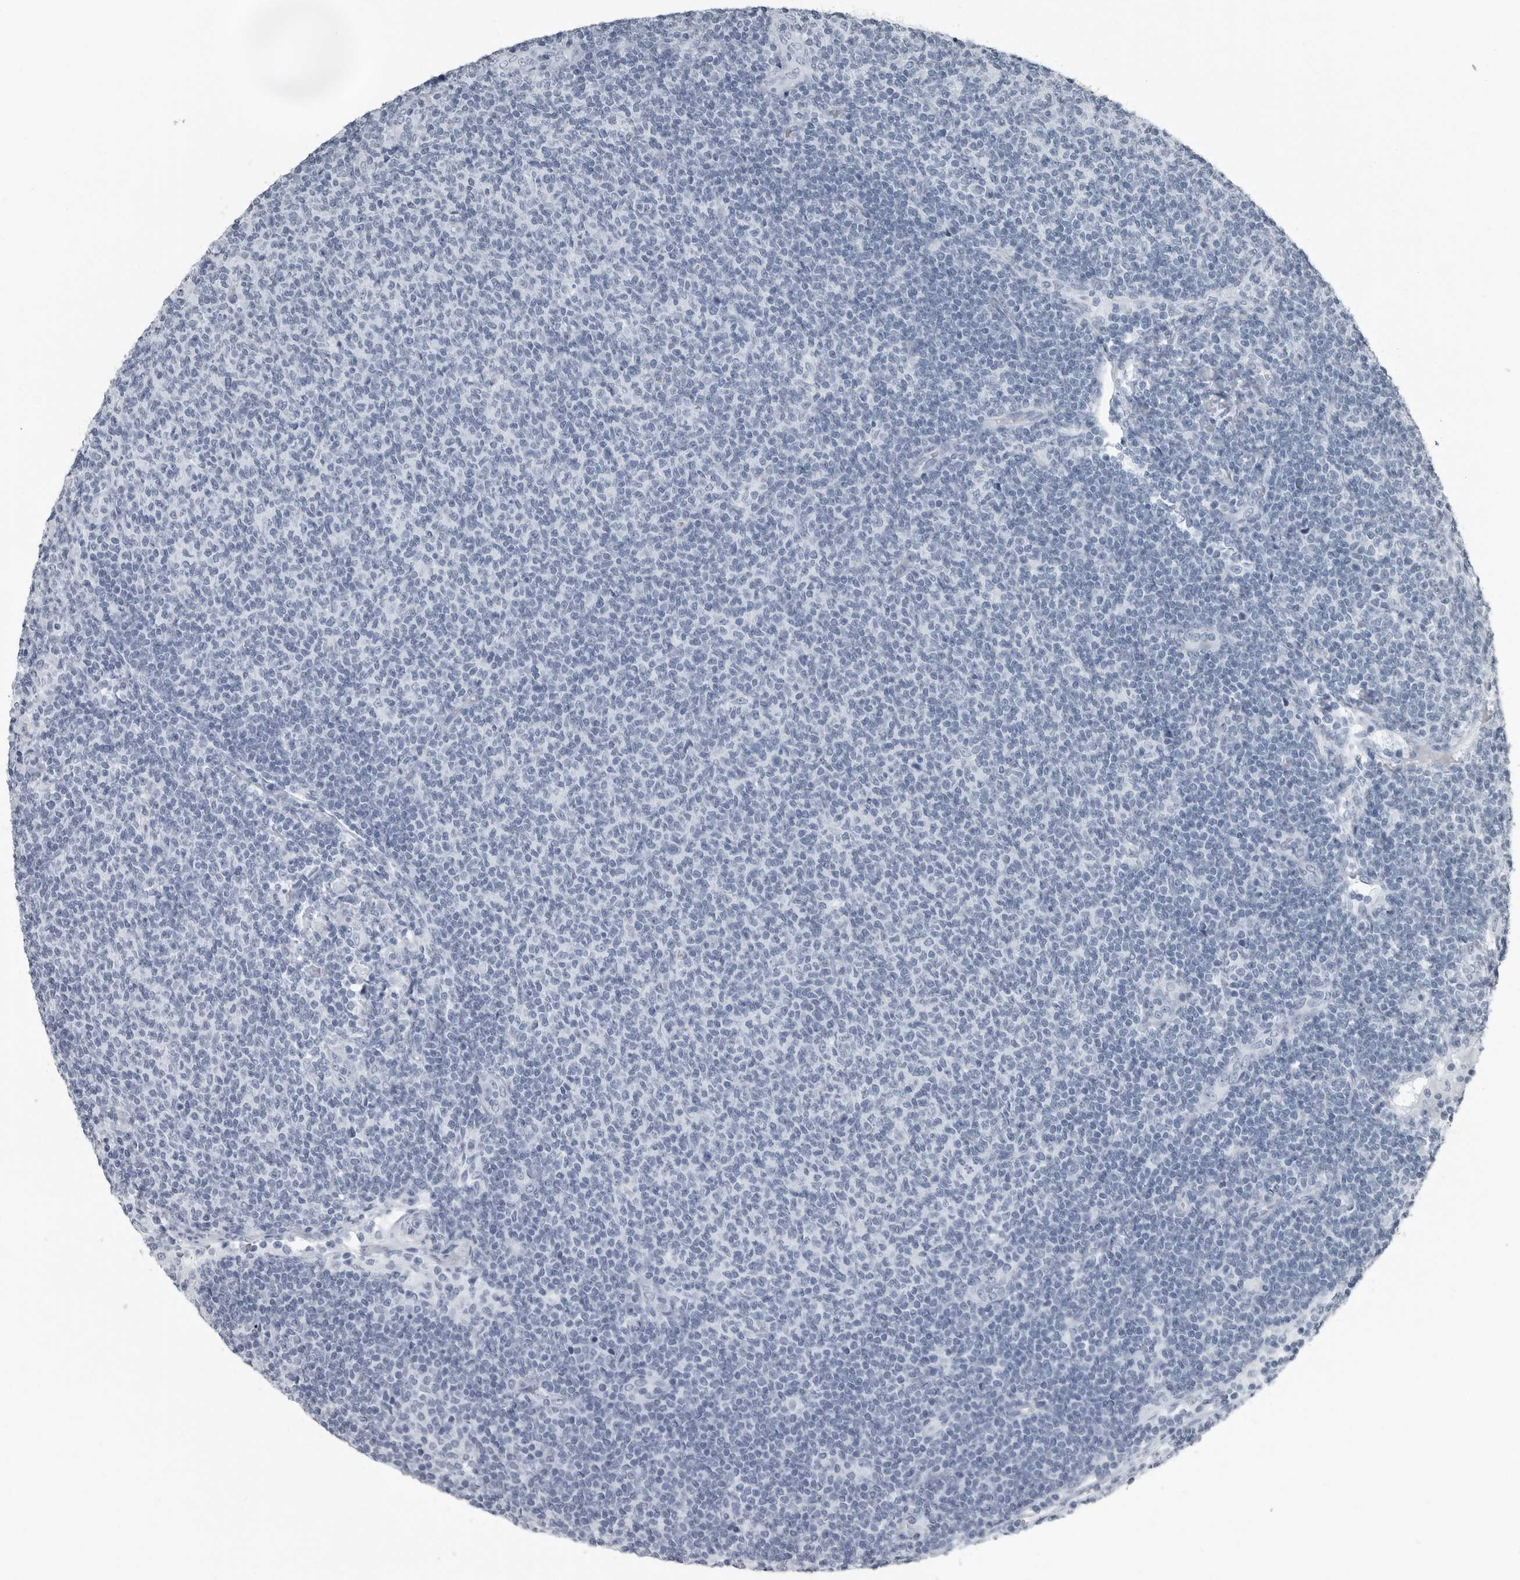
{"staining": {"intensity": "negative", "quantity": "none", "location": "none"}, "tissue": "lymphoma", "cell_type": "Tumor cells", "image_type": "cancer", "snomed": [{"axis": "morphology", "description": "Malignant lymphoma, non-Hodgkin's type, Low grade"}, {"axis": "topography", "description": "Lymph node"}], "caption": "This is an IHC photomicrograph of malignant lymphoma, non-Hodgkin's type (low-grade). There is no staining in tumor cells.", "gene": "PRSS1", "patient": {"sex": "male", "age": 66}}